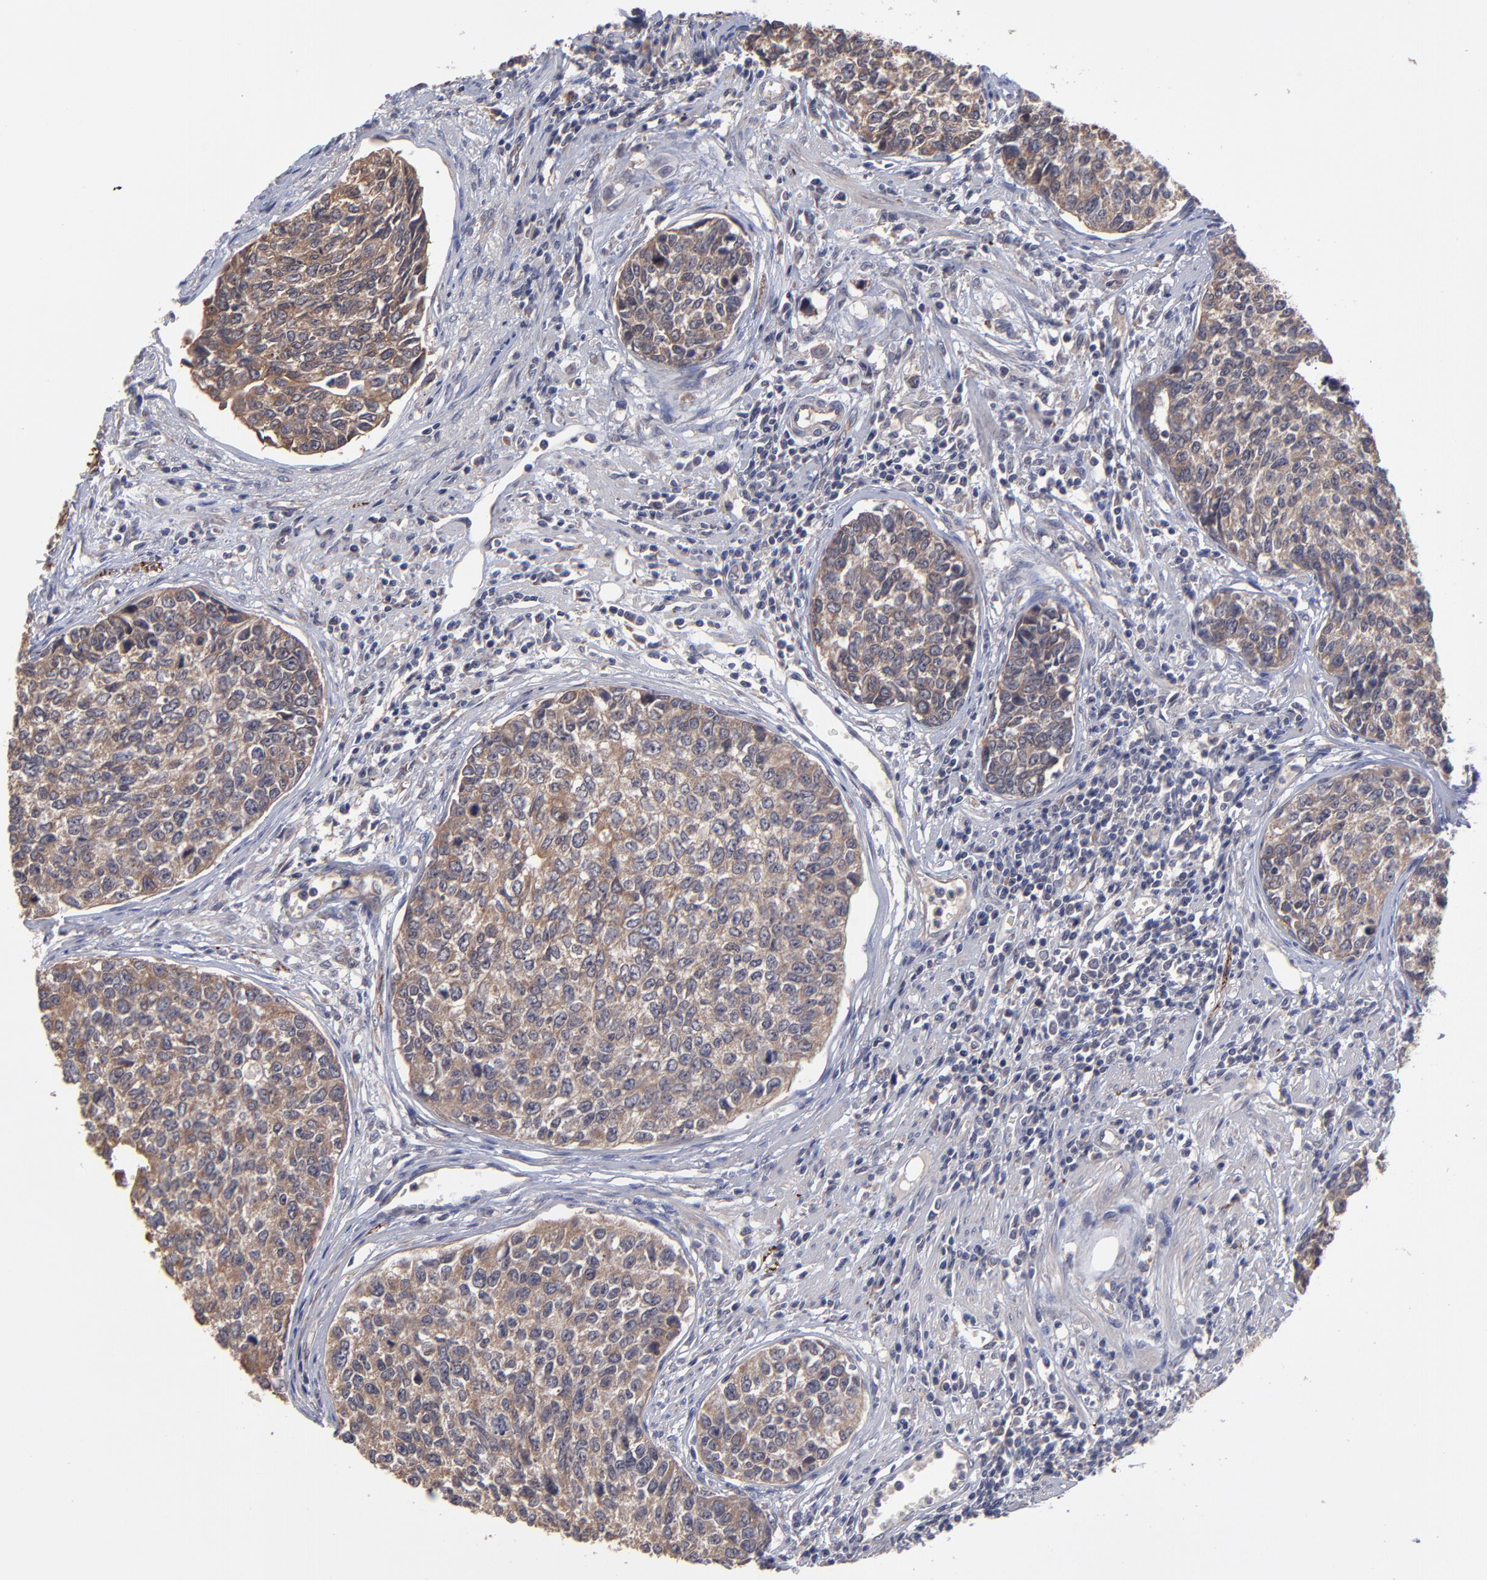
{"staining": {"intensity": "moderate", "quantity": ">75%", "location": "cytoplasmic/membranous"}, "tissue": "urothelial cancer", "cell_type": "Tumor cells", "image_type": "cancer", "snomed": [{"axis": "morphology", "description": "Urothelial carcinoma, High grade"}, {"axis": "topography", "description": "Urinary bladder"}], "caption": "Moderate cytoplasmic/membranous expression for a protein is seen in about >75% of tumor cells of urothelial carcinoma (high-grade) using immunohistochemistry.", "gene": "ZNF780B", "patient": {"sex": "male", "age": 81}}